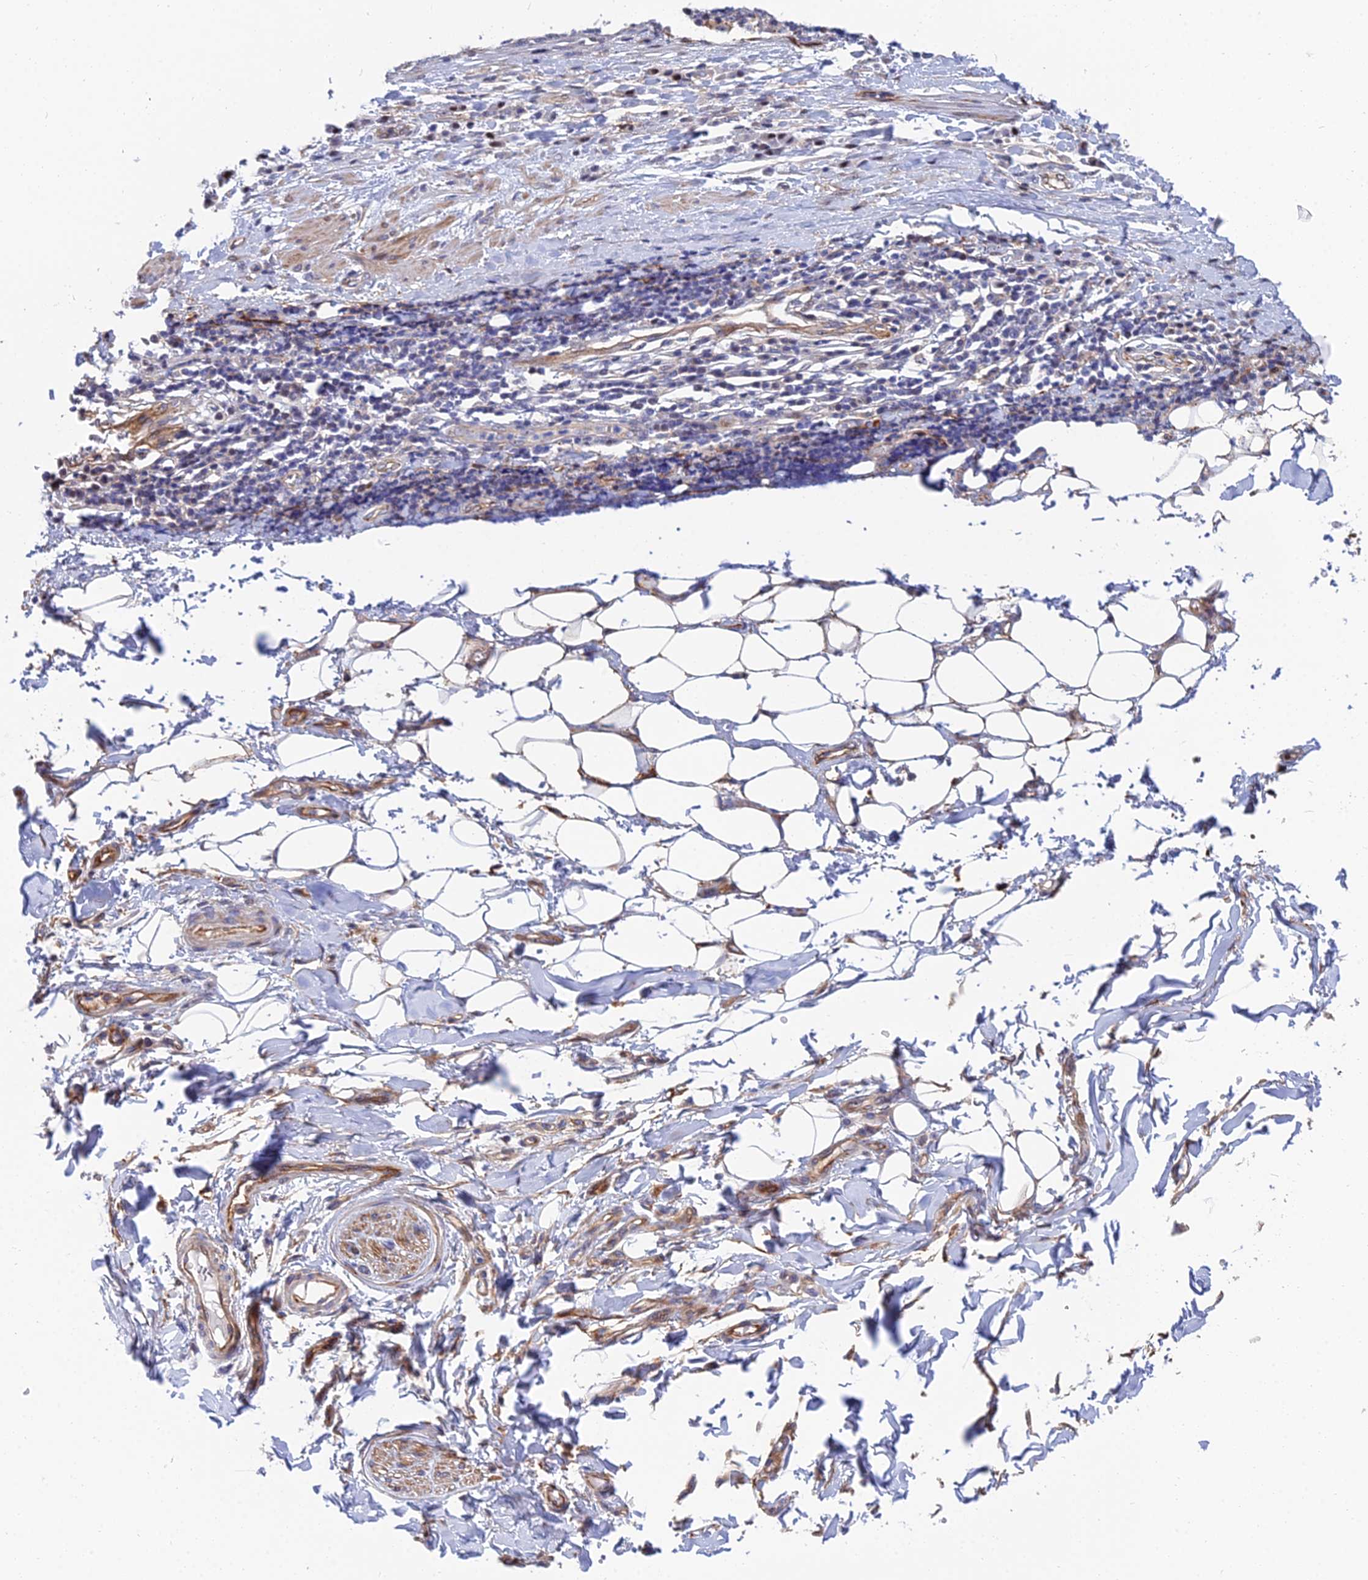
{"staining": {"intensity": "negative", "quantity": "none", "location": "none"}, "tissue": "adipose tissue", "cell_type": "Adipocytes", "image_type": "normal", "snomed": [{"axis": "morphology", "description": "Normal tissue, NOS"}, {"axis": "morphology", "description": "Adenocarcinoma, NOS"}, {"axis": "topography", "description": "Esophagus"}], "caption": "Immunohistochemistry (IHC) image of normal adipose tissue: human adipose tissue stained with DAB shows no significant protein staining in adipocytes.", "gene": "TRIM43B", "patient": {"sex": "male", "age": 62}}